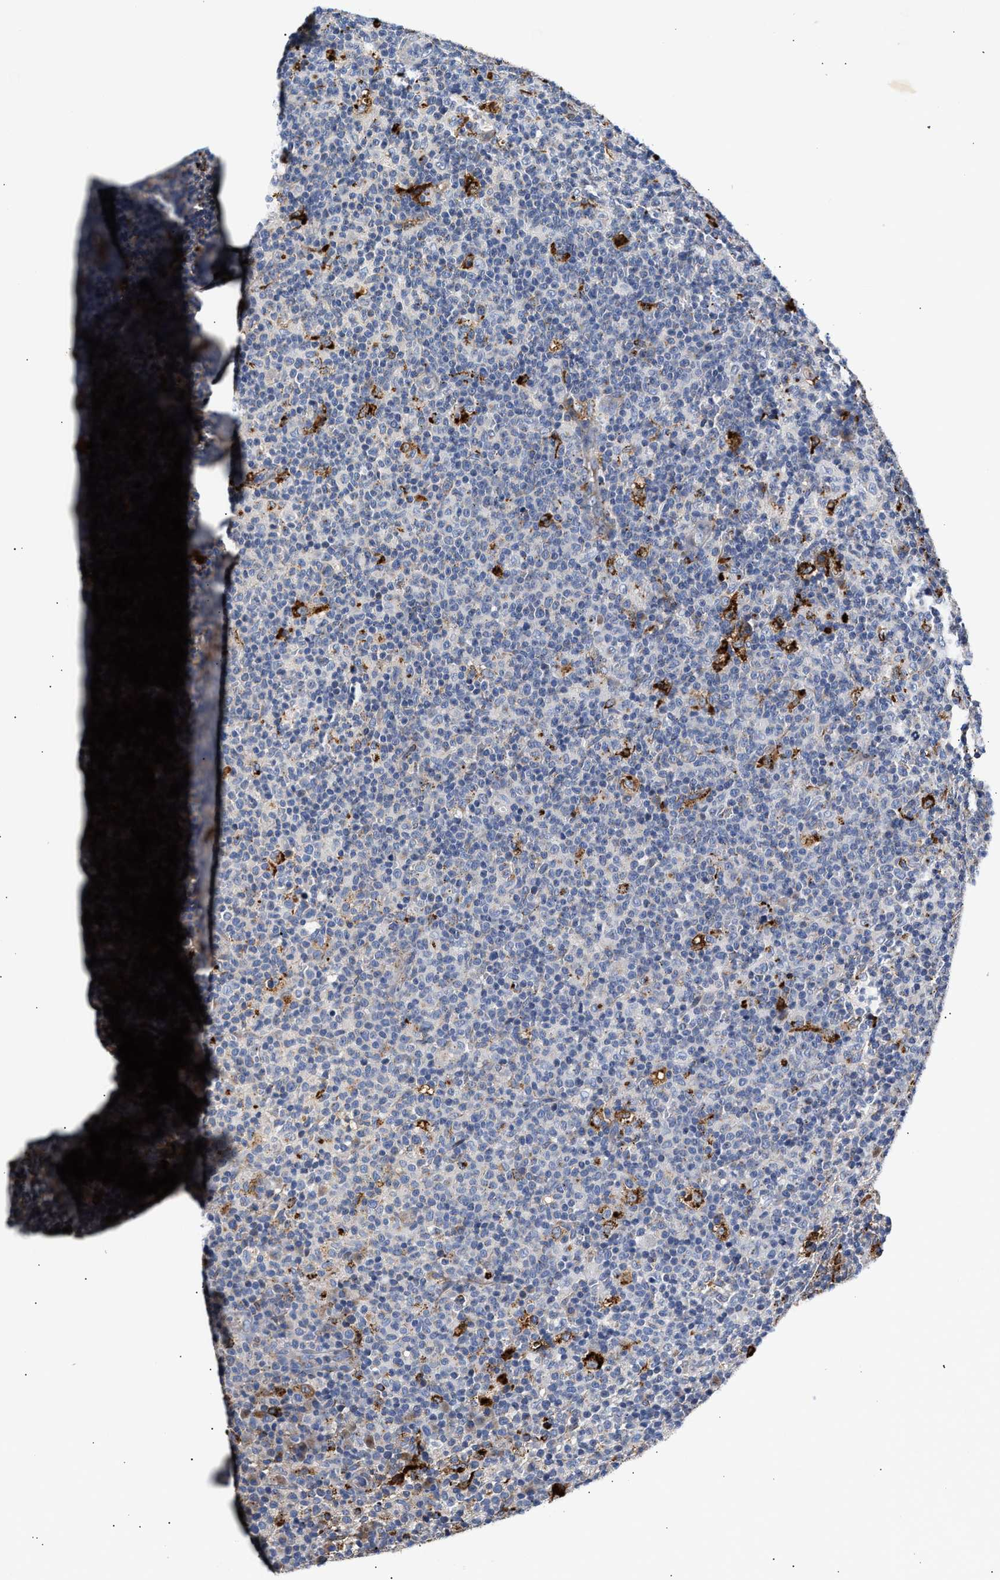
{"staining": {"intensity": "moderate", "quantity": "<25%", "location": "cytoplasmic/membranous"}, "tissue": "lymph node", "cell_type": "Germinal center cells", "image_type": "normal", "snomed": [{"axis": "morphology", "description": "Normal tissue, NOS"}, {"axis": "morphology", "description": "Inflammation, NOS"}, {"axis": "topography", "description": "Lymph node"}], "caption": "Lymph node stained with a brown dye demonstrates moderate cytoplasmic/membranous positive staining in about <25% of germinal center cells.", "gene": "CCDC146", "patient": {"sex": "male", "age": 55}}